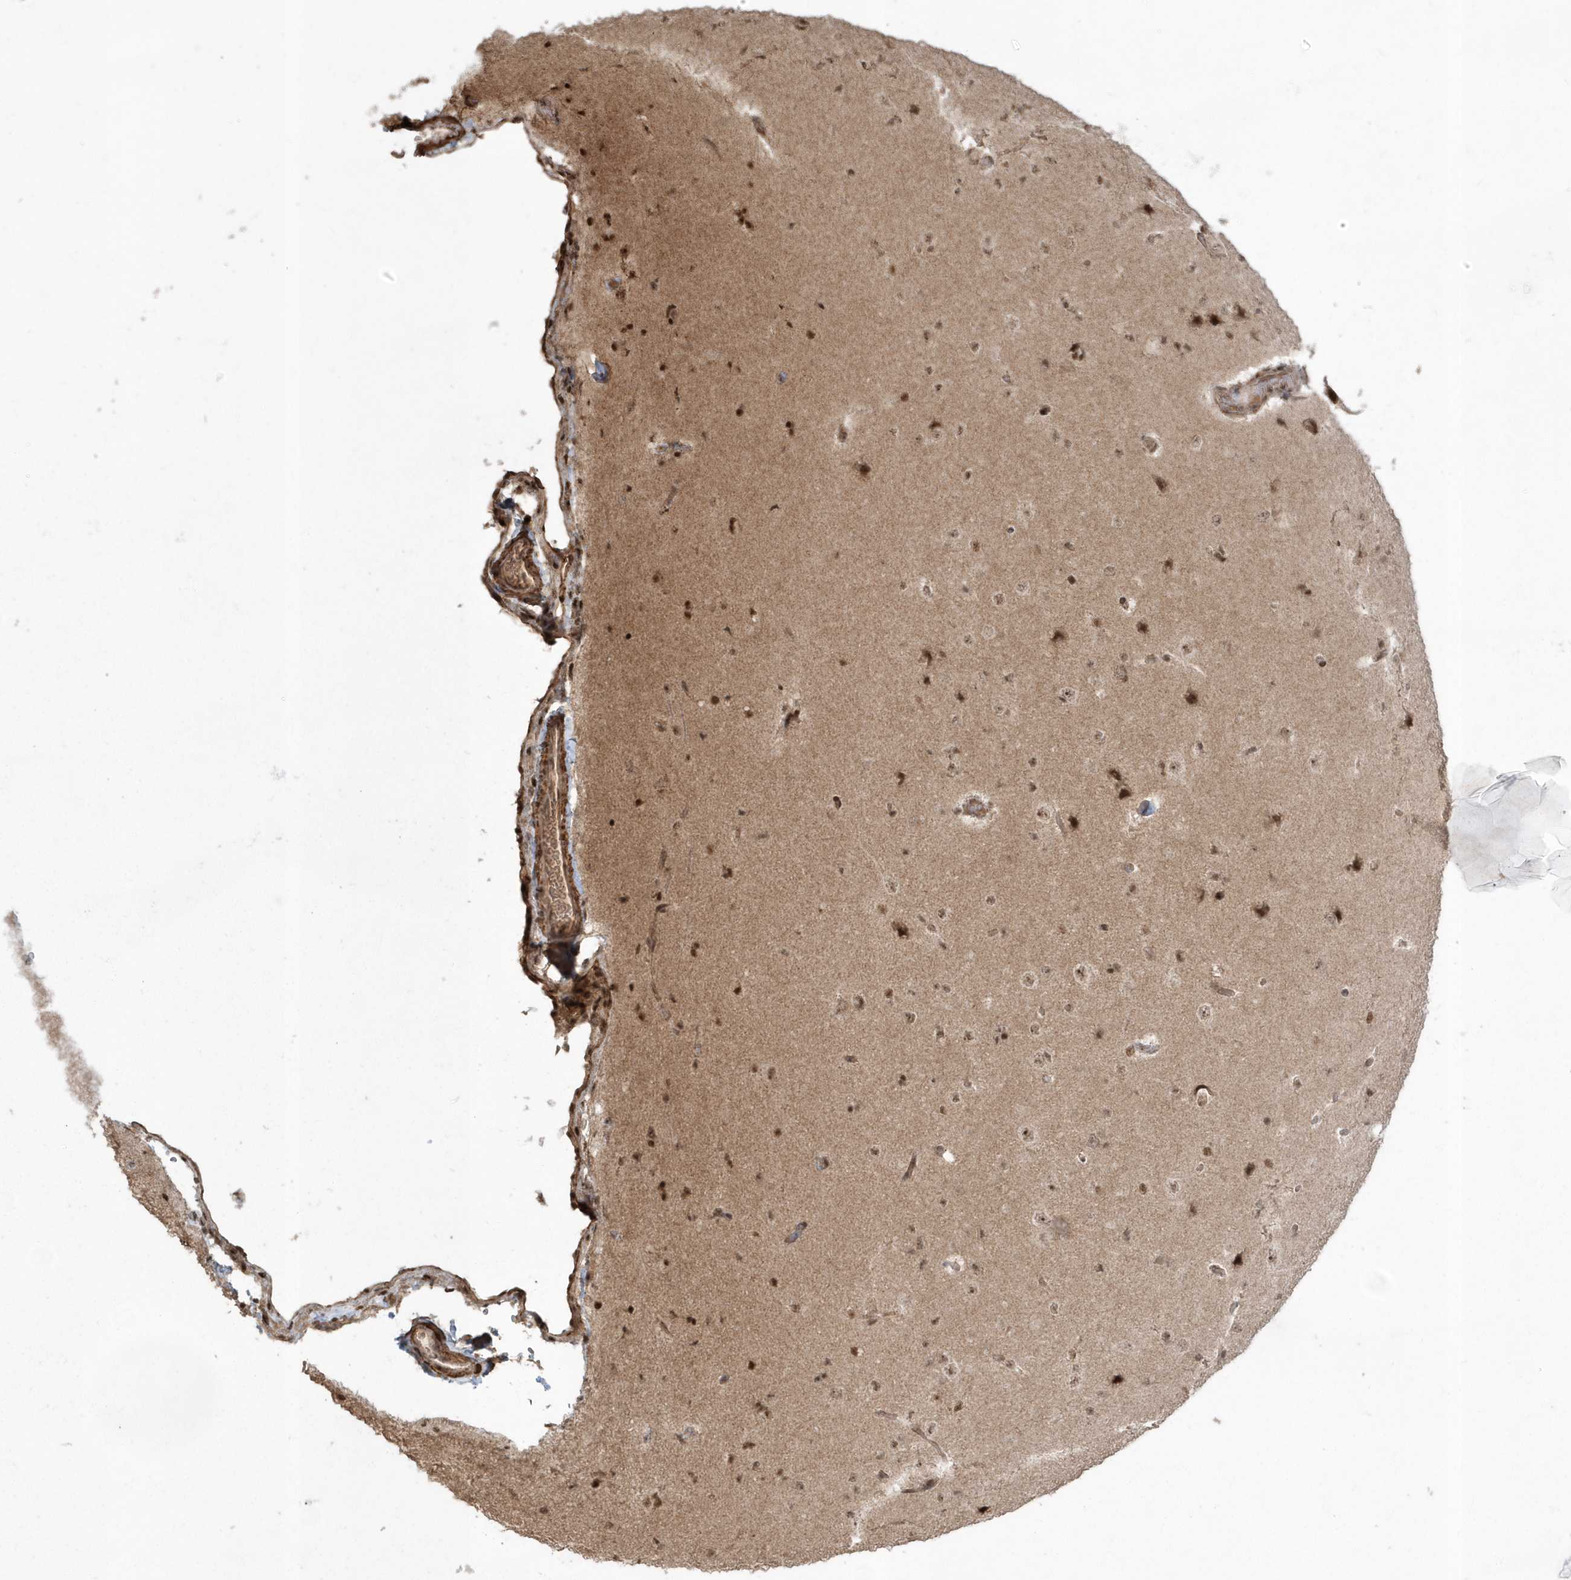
{"staining": {"intensity": "moderate", "quantity": ">75%", "location": "cytoplasmic/membranous,nuclear"}, "tissue": "cerebral cortex", "cell_type": "Endothelial cells", "image_type": "normal", "snomed": [{"axis": "morphology", "description": "Normal tissue, NOS"}, {"axis": "topography", "description": "Cerebral cortex"}], "caption": "IHC histopathology image of normal cerebral cortex stained for a protein (brown), which exhibits medium levels of moderate cytoplasmic/membranous,nuclear expression in approximately >75% of endothelial cells.", "gene": "EPB41L4A", "patient": {"sex": "male", "age": 62}}